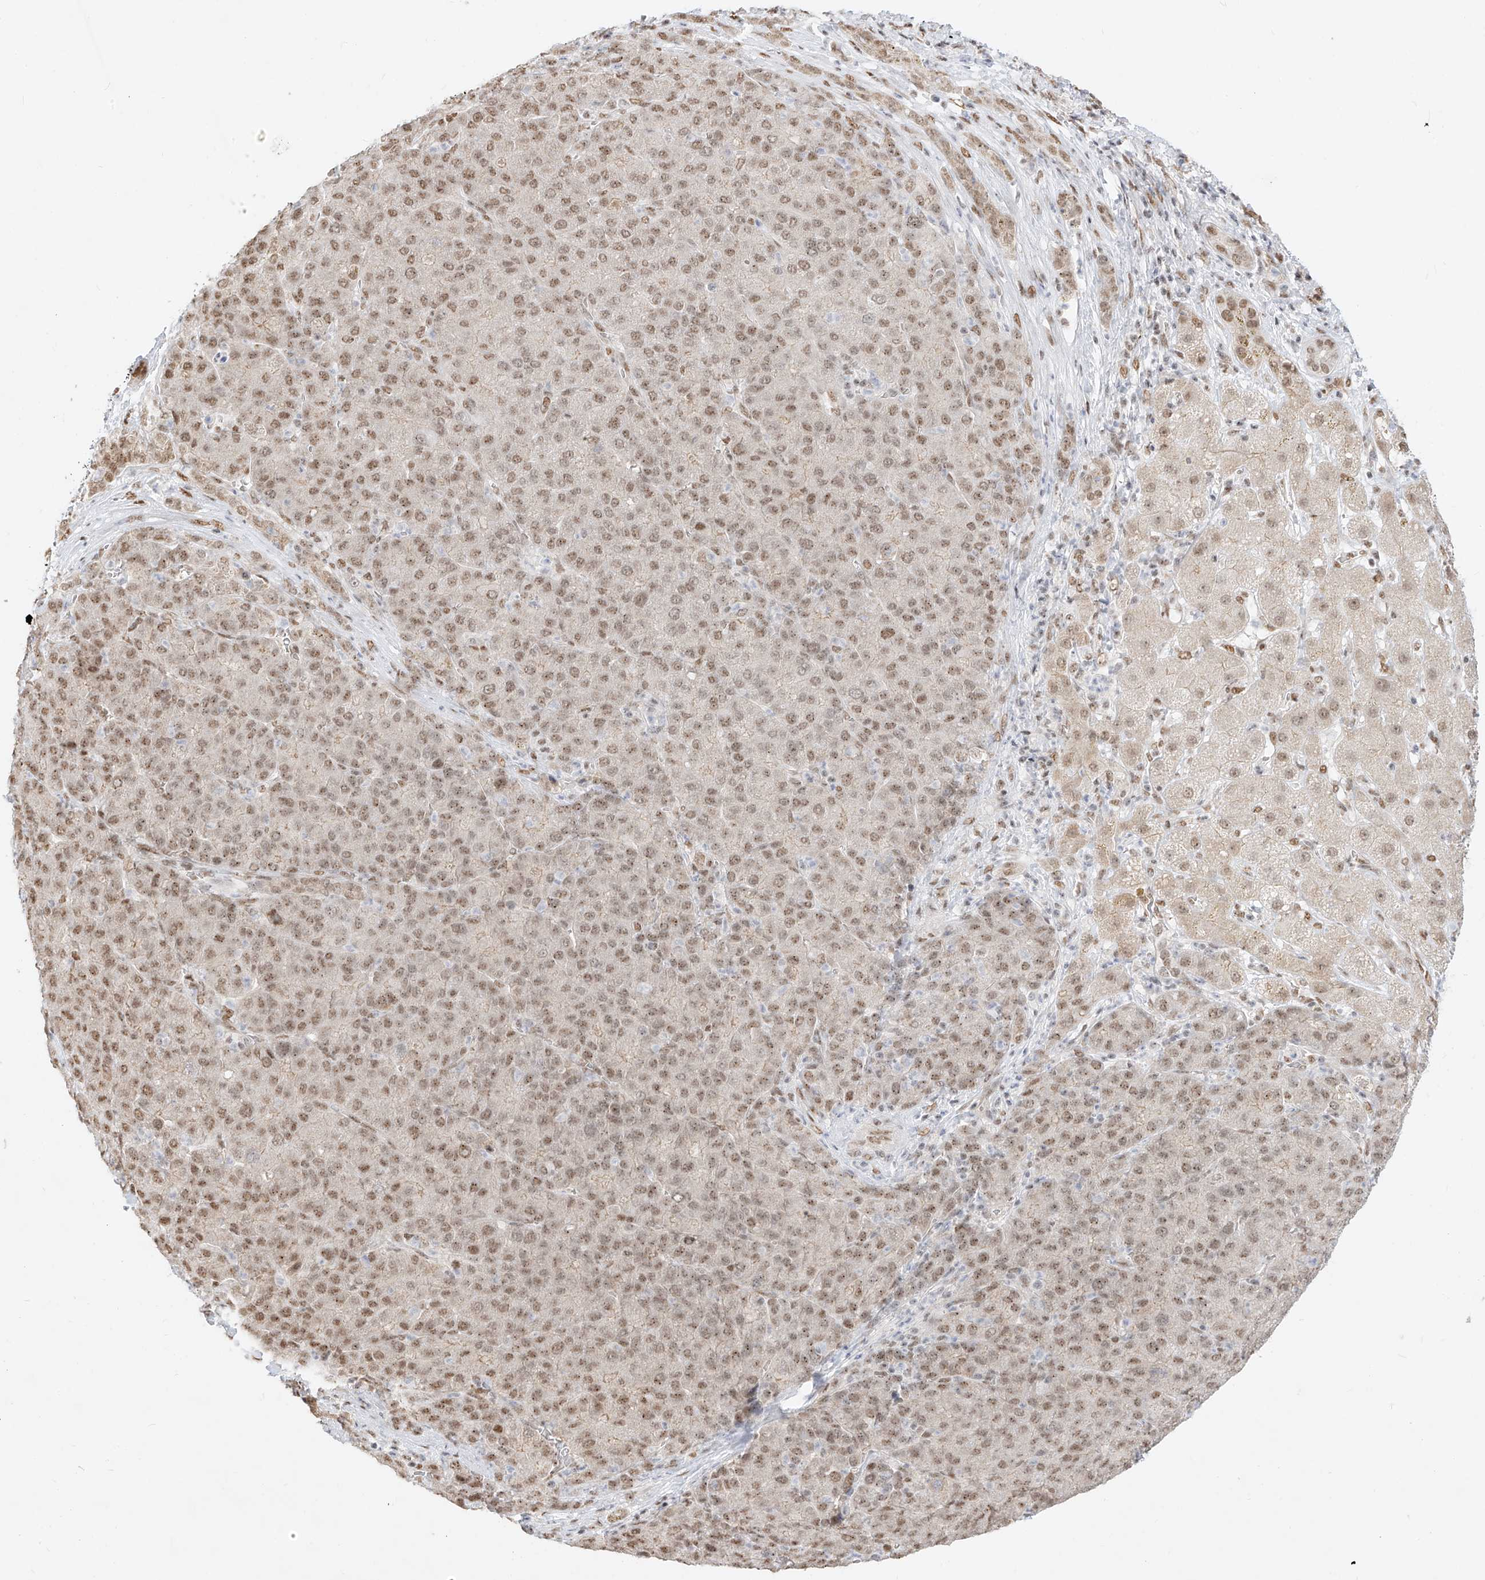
{"staining": {"intensity": "moderate", "quantity": ">75%", "location": "nuclear"}, "tissue": "liver cancer", "cell_type": "Tumor cells", "image_type": "cancer", "snomed": [{"axis": "morphology", "description": "Carcinoma, Hepatocellular, NOS"}, {"axis": "topography", "description": "Liver"}], "caption": "Protein staining by immunohistochemistry (IHC) shows moderate nuclear staining in about >75% of tumor cells in hepatocellular carcinoma (liver). The staining was performed using DAB (3,3'-diaminobenzidine) to visualize the protein expression in brown, while the nuclei were stained in blue with hematoxylin (Magnification: 20x).", "gene": "NHSL1", "patient": {"sex": "male", "age": 65}}